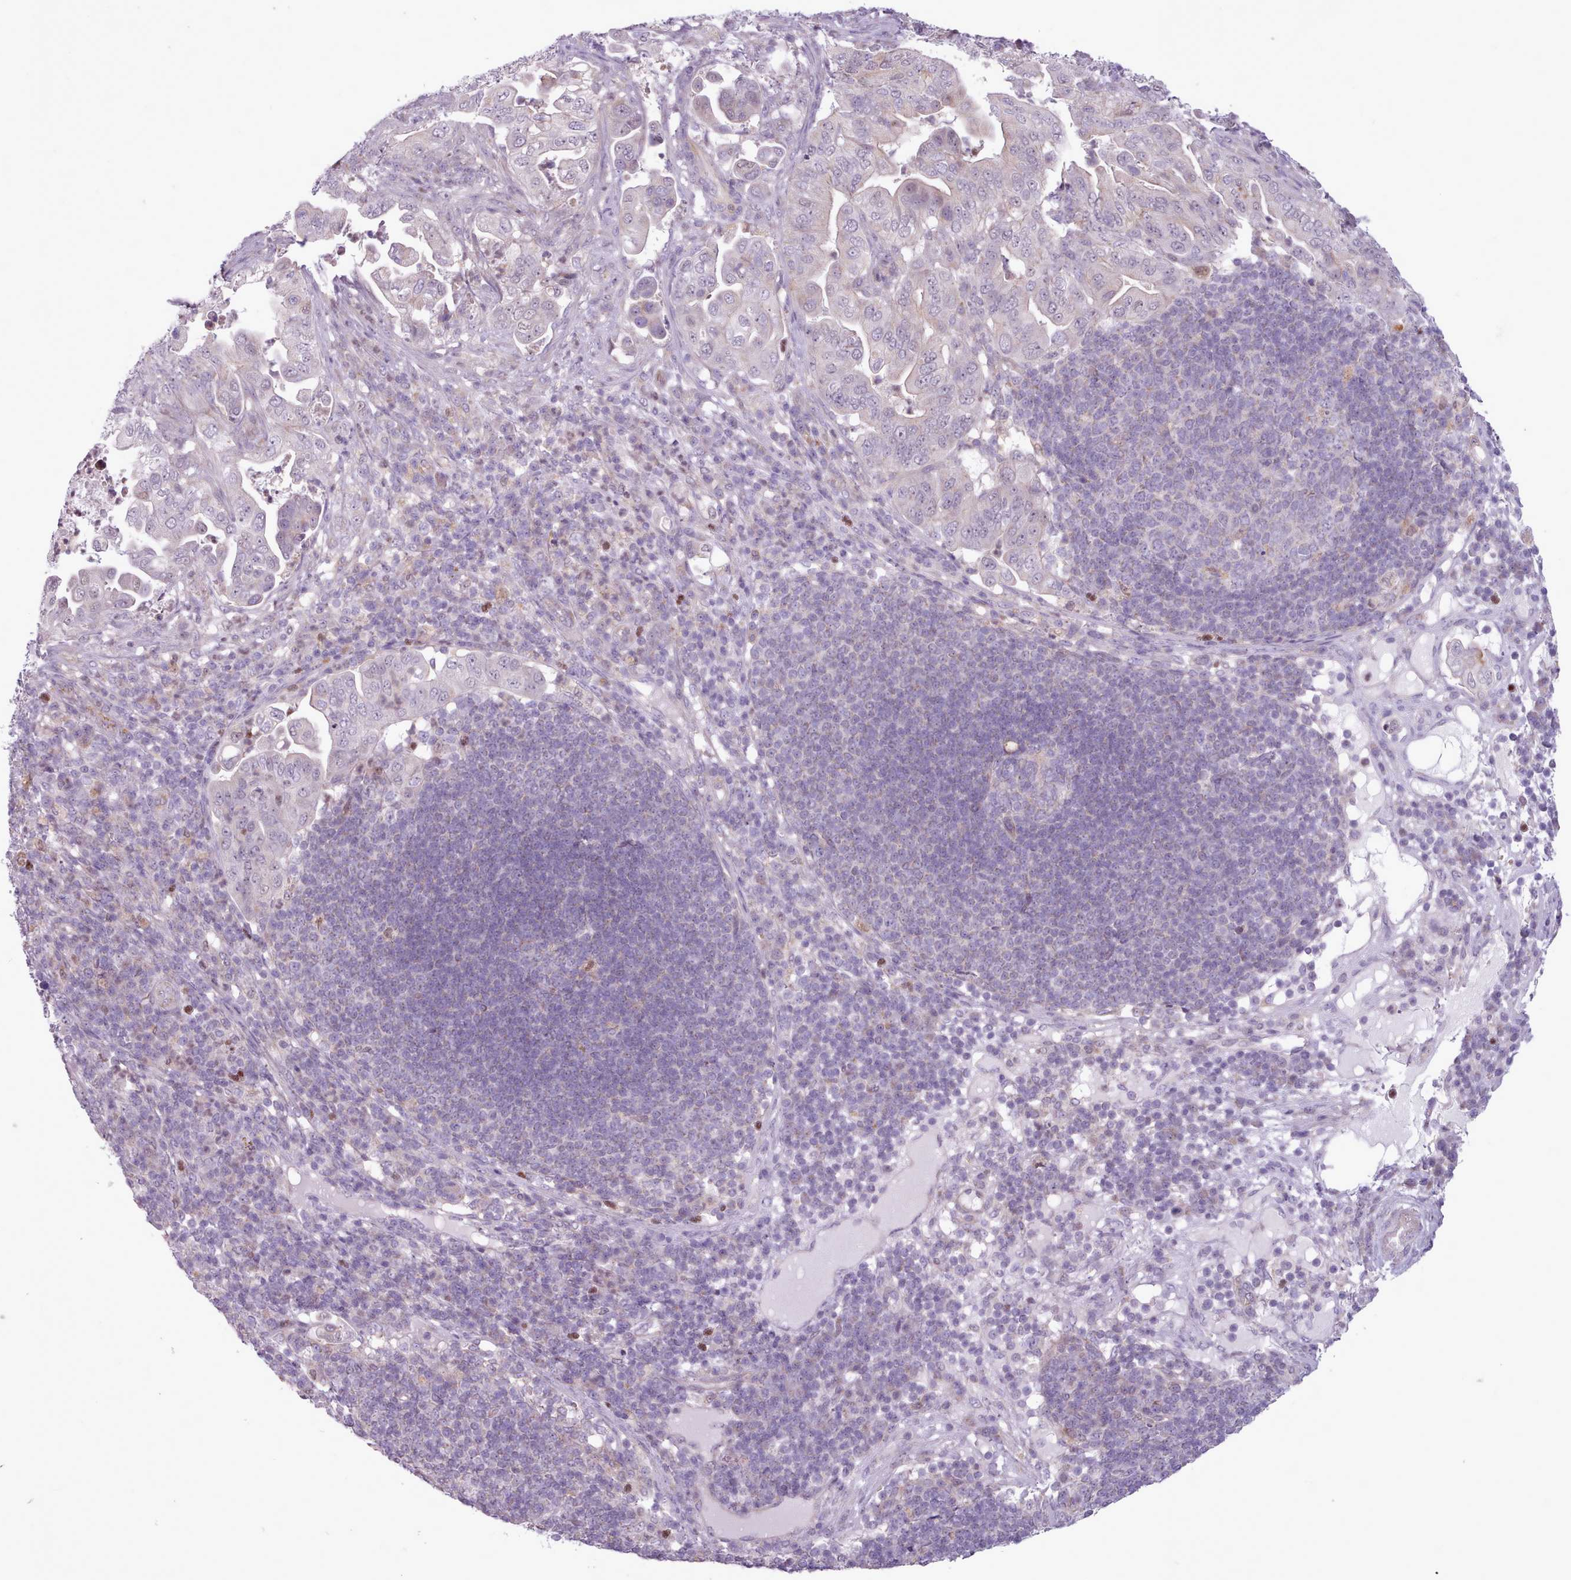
{"staining": {"intensity": "negative", "quantity": "none", "location": "none"}, "tissue": "pancreatic cancer", "cell_type": "Tumor cells", "image_type": "cancer", "snomed": [{"axis": "morphology", "description": "Adenocarcinoma, NOS"}, {"axis": "topography", "description": "Pancreas"}], "caption": "Immunohistochemical staining of human pancreatic cancer (adenocarcinoma) demonstrates no significant expression in tumor cells. Nuclei are stained in blue.", "gene": "SLURP1", "patient": {"sex": "female", "age": 63}}